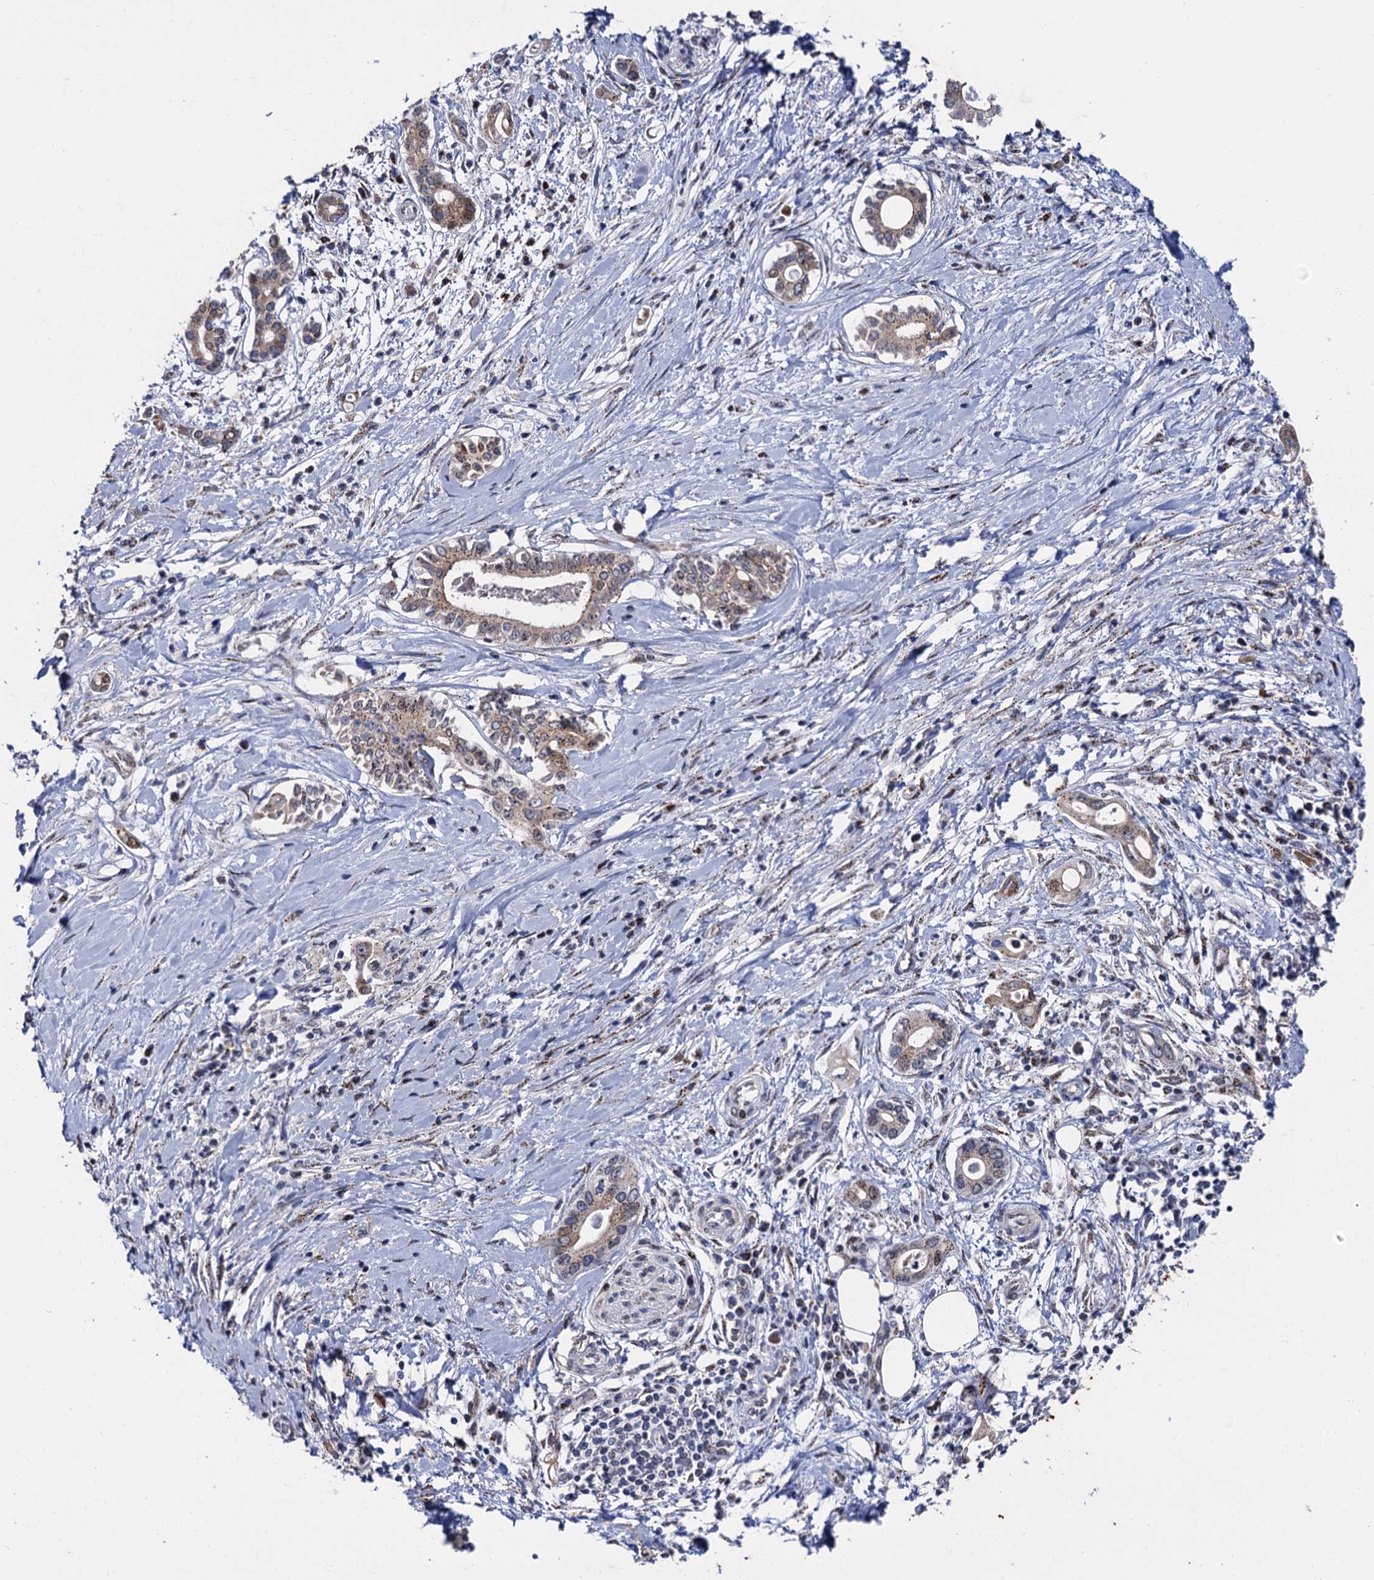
{"staining": {"intensity": "moderate", "quantity": ">75%", "location": "cytoplasmic/membranous"}, "tissue": "pancreatic cancer", "cell_type": "Tumor cells", "image_type": "cancer", "snomed": [{"axis": "morphology", "description": "Adenocarcinoma, NOS"}, {"axis": "topography", "description": "Pancreas"}], "caption": "High-magnification brightfield microscopy of adenocarcinoma (pancreatic) stained with DAB (3,3'-diaminobenzidine) (brown) and counterstained with hematoxylin (blue). tumor cells exhibit moderate cytoplasmic/membranous positivity is identified in approximately>75% of cells. (IHC, brightfield microscopy, high magnification).", "gene": "THAP2", "patient": {"sex": "female", "age": 66}}